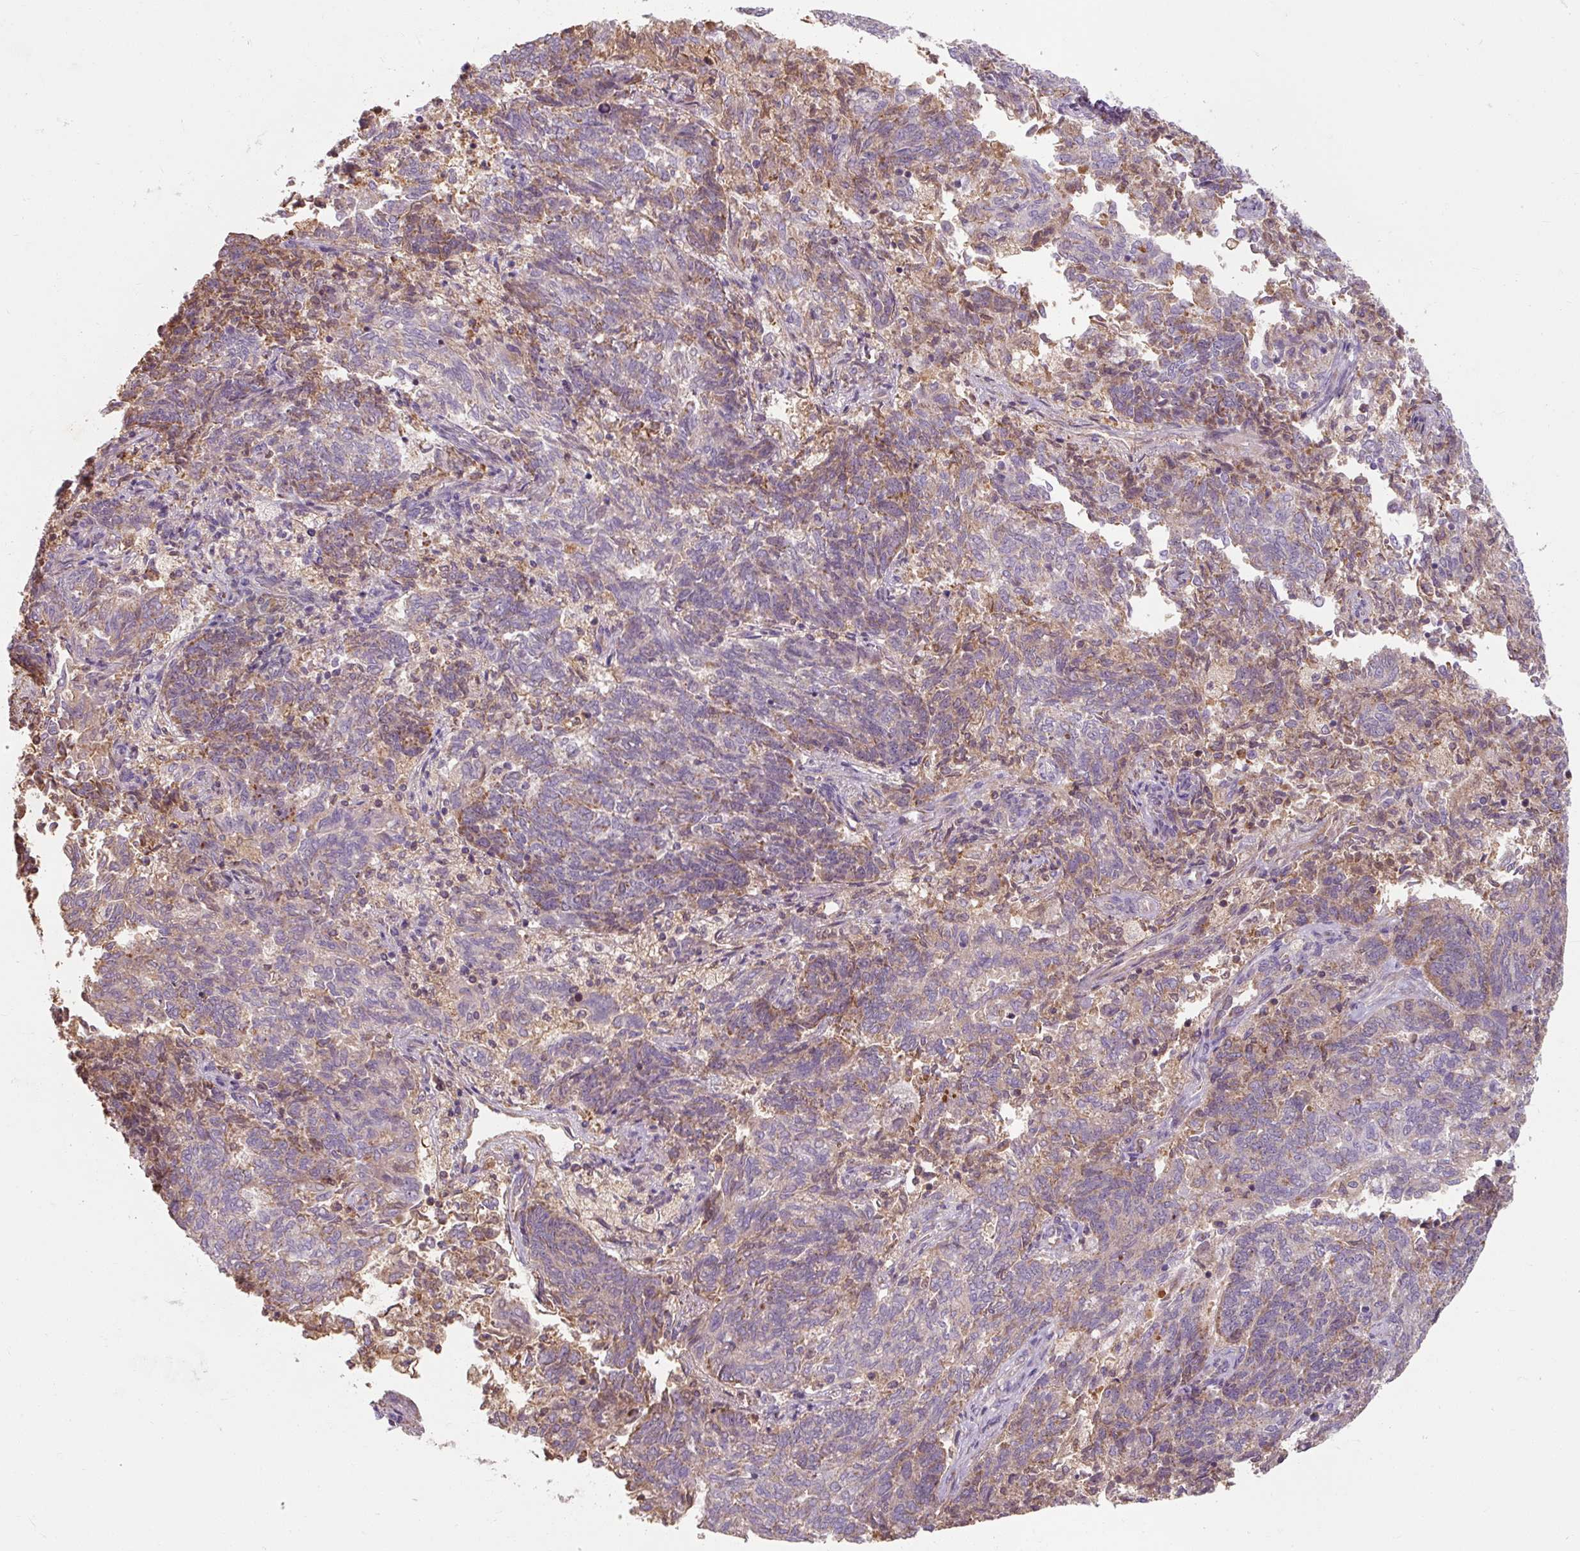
{"staining": {"intensity": "moderate", "quantity": "<25%", "location": "cytoplasmic/membranous"}, "tissue": "endometrial cancer", "cell_type": "Tumor cells", "image_type": "cancer", "snomed": [{"axis": "morphology", "description": "Adenocarcinoma, NOS"}, {"axis": "topography", "description": "Endometrium"}], "caption": "IHC photomicrograph of neoplastic tissue: endometrial adenocarcinoma stained using immunohistochemistry demonstrates low levels of moderate protein expression localized specifically in the cytoplasmic/membranous of tumor cells, appearing as a cytoplasmic/membranous brown color.", "gene": "TSEN54", "patient": {"sex": "female", "age": 80}}